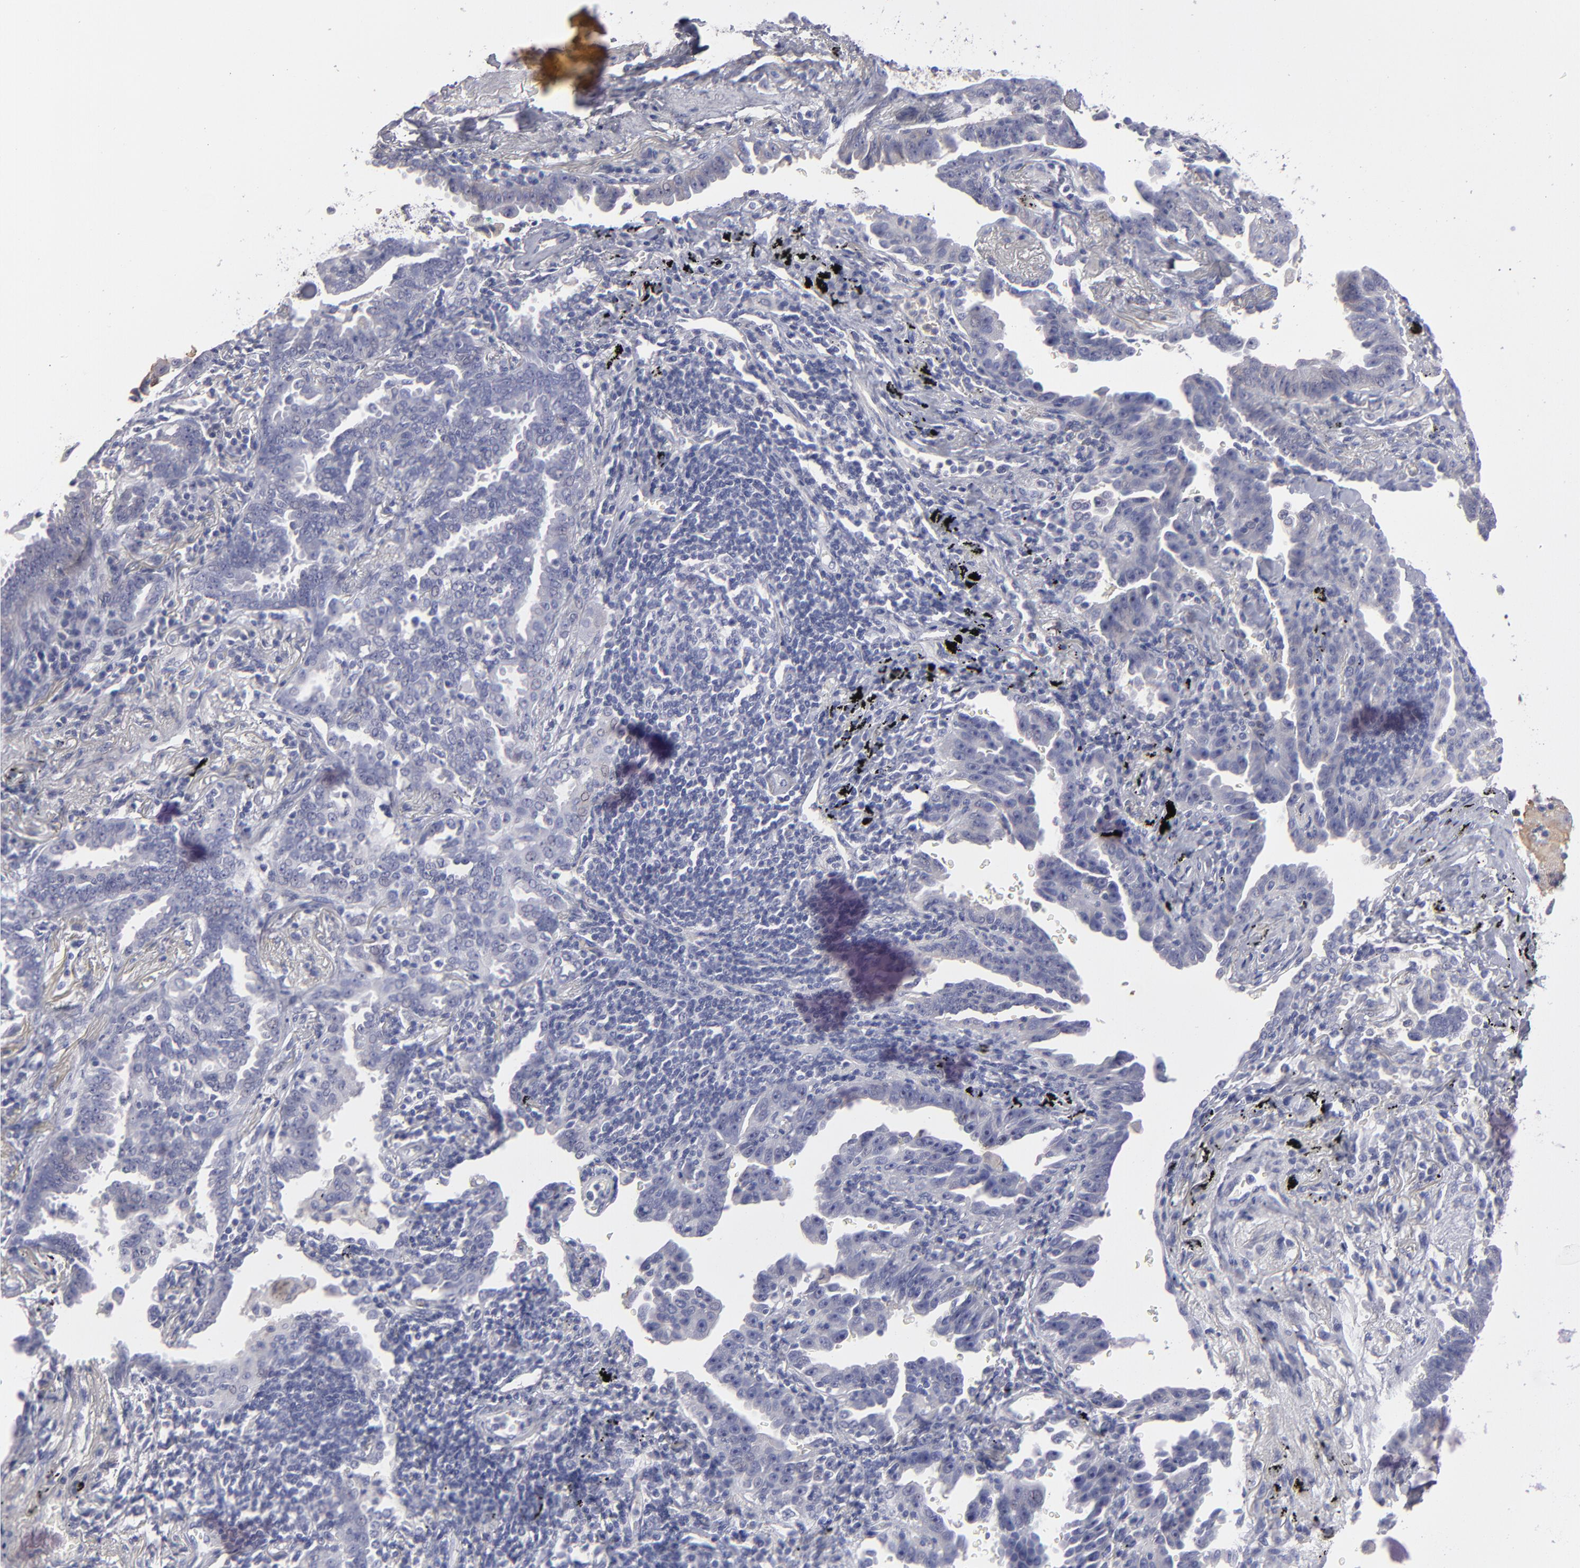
{"staining": {"intensity": "negative", "quantity": "none", "location": "none"}, "tissue": "lung cancer", "cell_type": "Tumor cells", "image_type": "cancer", "snomed": [{"axis": "morphology", "description": "Adenocarcinoma, NOS"}, {"axis": "topography", "description": "Lung"}], "caption": "Tumor cells are negative for brown protein staining in lung cancer (adenocarcinoma). (DAB immunohistochemistry (IHC) visualized using brightfield microscopy, high magnification).", "gene": "ABCC4", "patient": {"sex": "female", "age": 64}}